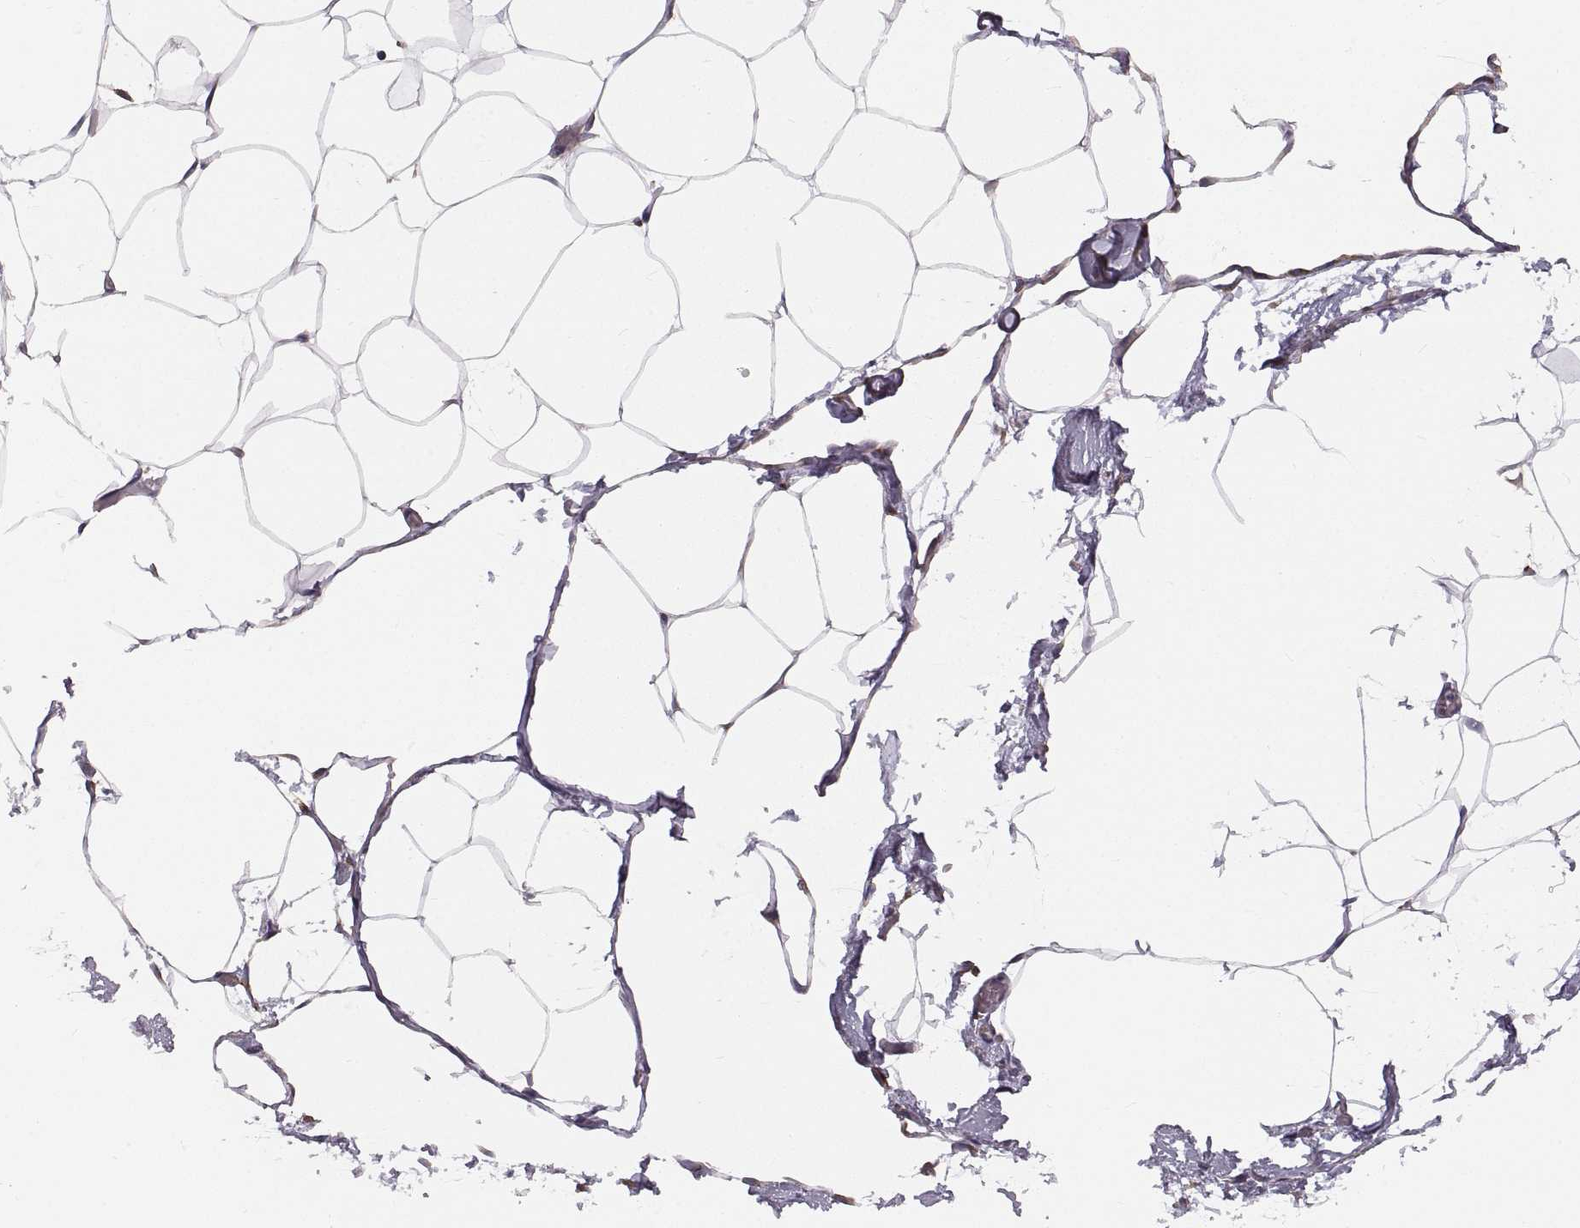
{"staining": {"intensity": "negative", "quantity": "none", "location": "none"}, "tissue": "adipose tissue", "cell_type": "Adipocytes", "image_type": "normal", "snomed": [{"axis": "morphology", "description": "Normal tissue, NOS"}, {"axis": "topography", "description": "Adipose tissue"}], "caption": "DAB (3,3'-diaminobenzidine) immunohistochemical staining of unremarkable adipose tissue exhibits no significant positivity in adipocytes.", "gene": "PLEKHB2", "patient": {"sex": "male", "age": 57}}